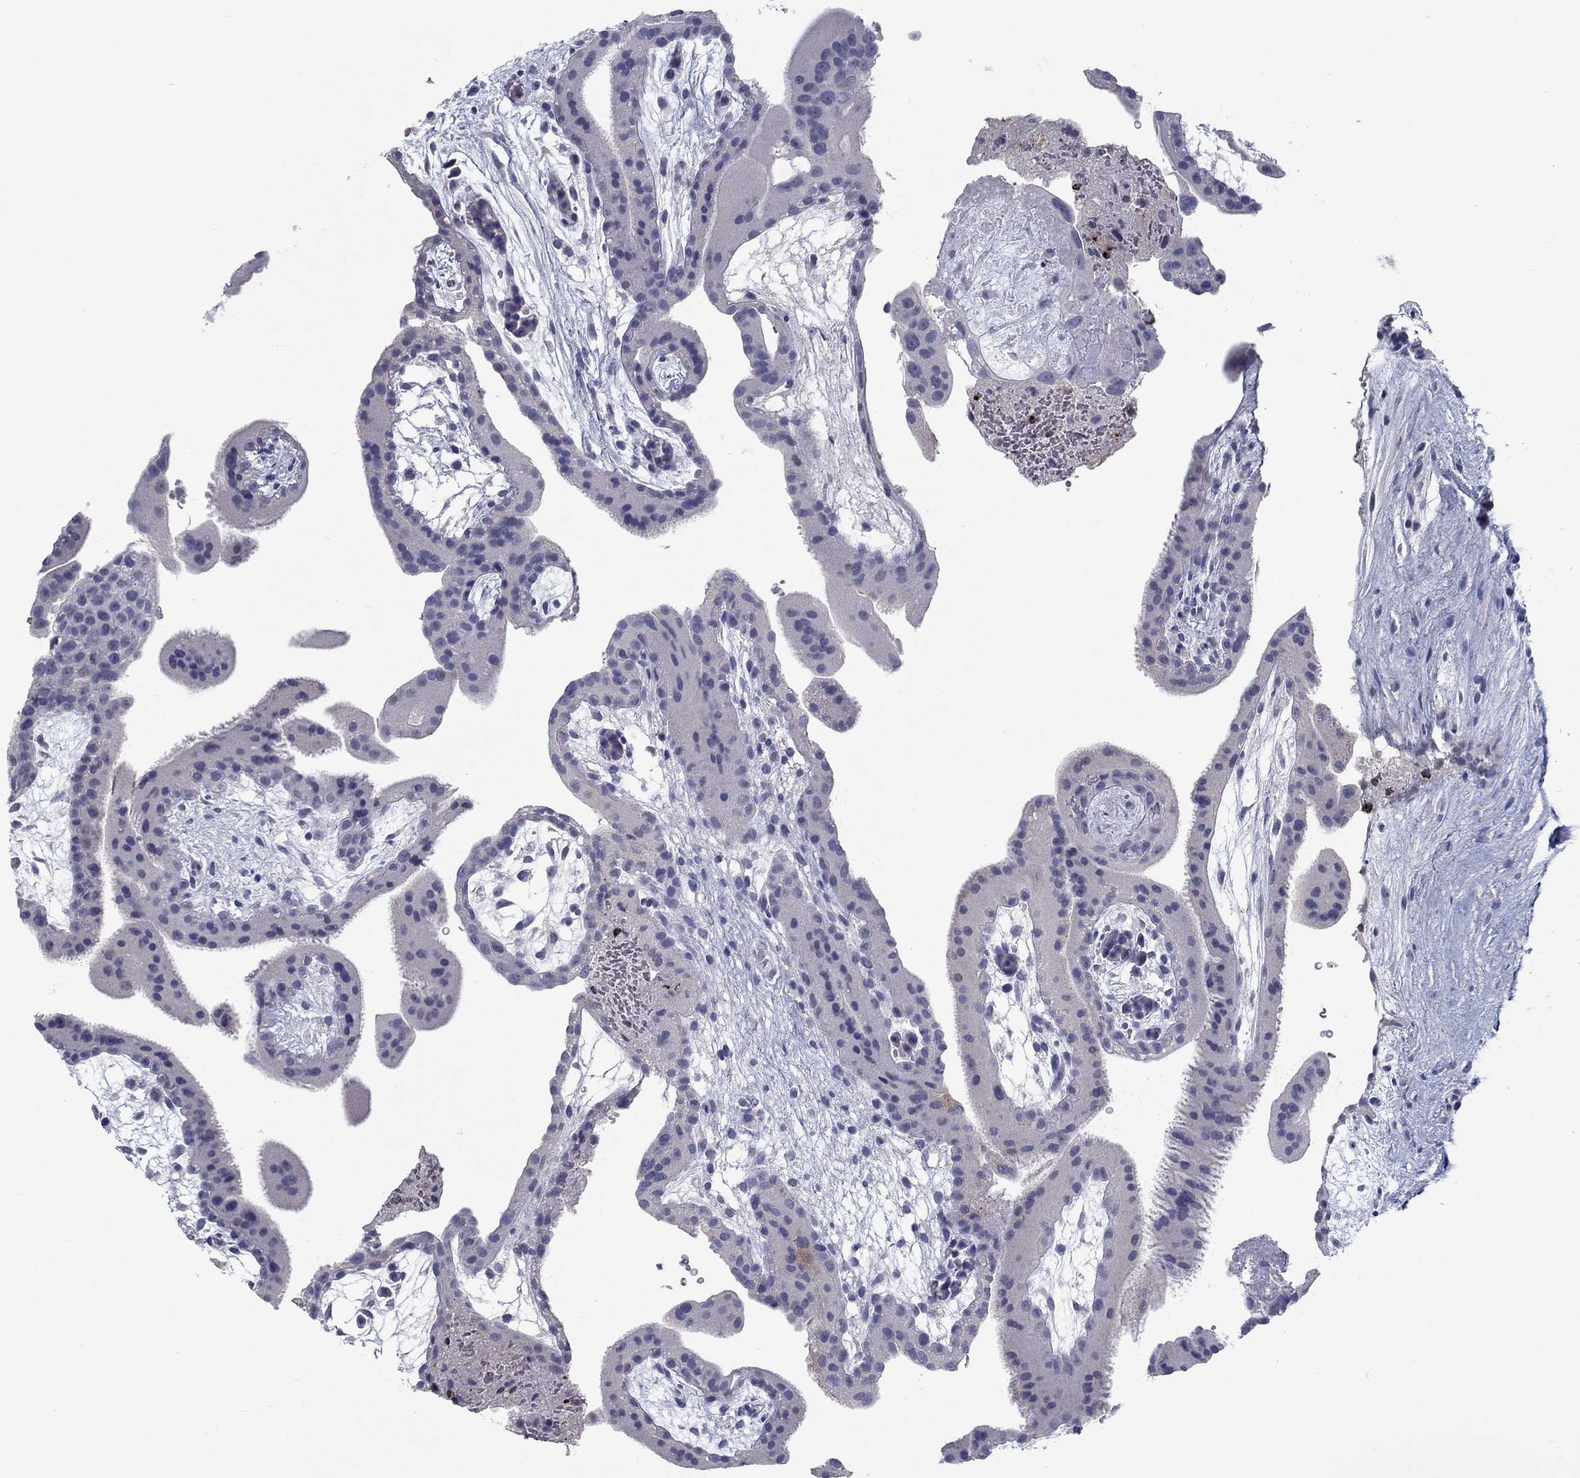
{"staining": {"intensity": "negative", "quantity": "none", "location": "none"}, "tissue": "placenta", "cell_type": "Decidual cells", "image_type": "normal", "snomed": [{"axis": "morphology", "description": "Normal tissue, NOS"}, {"axis": "topography", "description": "Placenta"}], "caption": "Histopathology image shows no protein expression in decidual cells of unremarkable placenta. Nuclei are stained in blue.", "gene": "GZMA", "patient": {"sex": "female", "age": 19}}